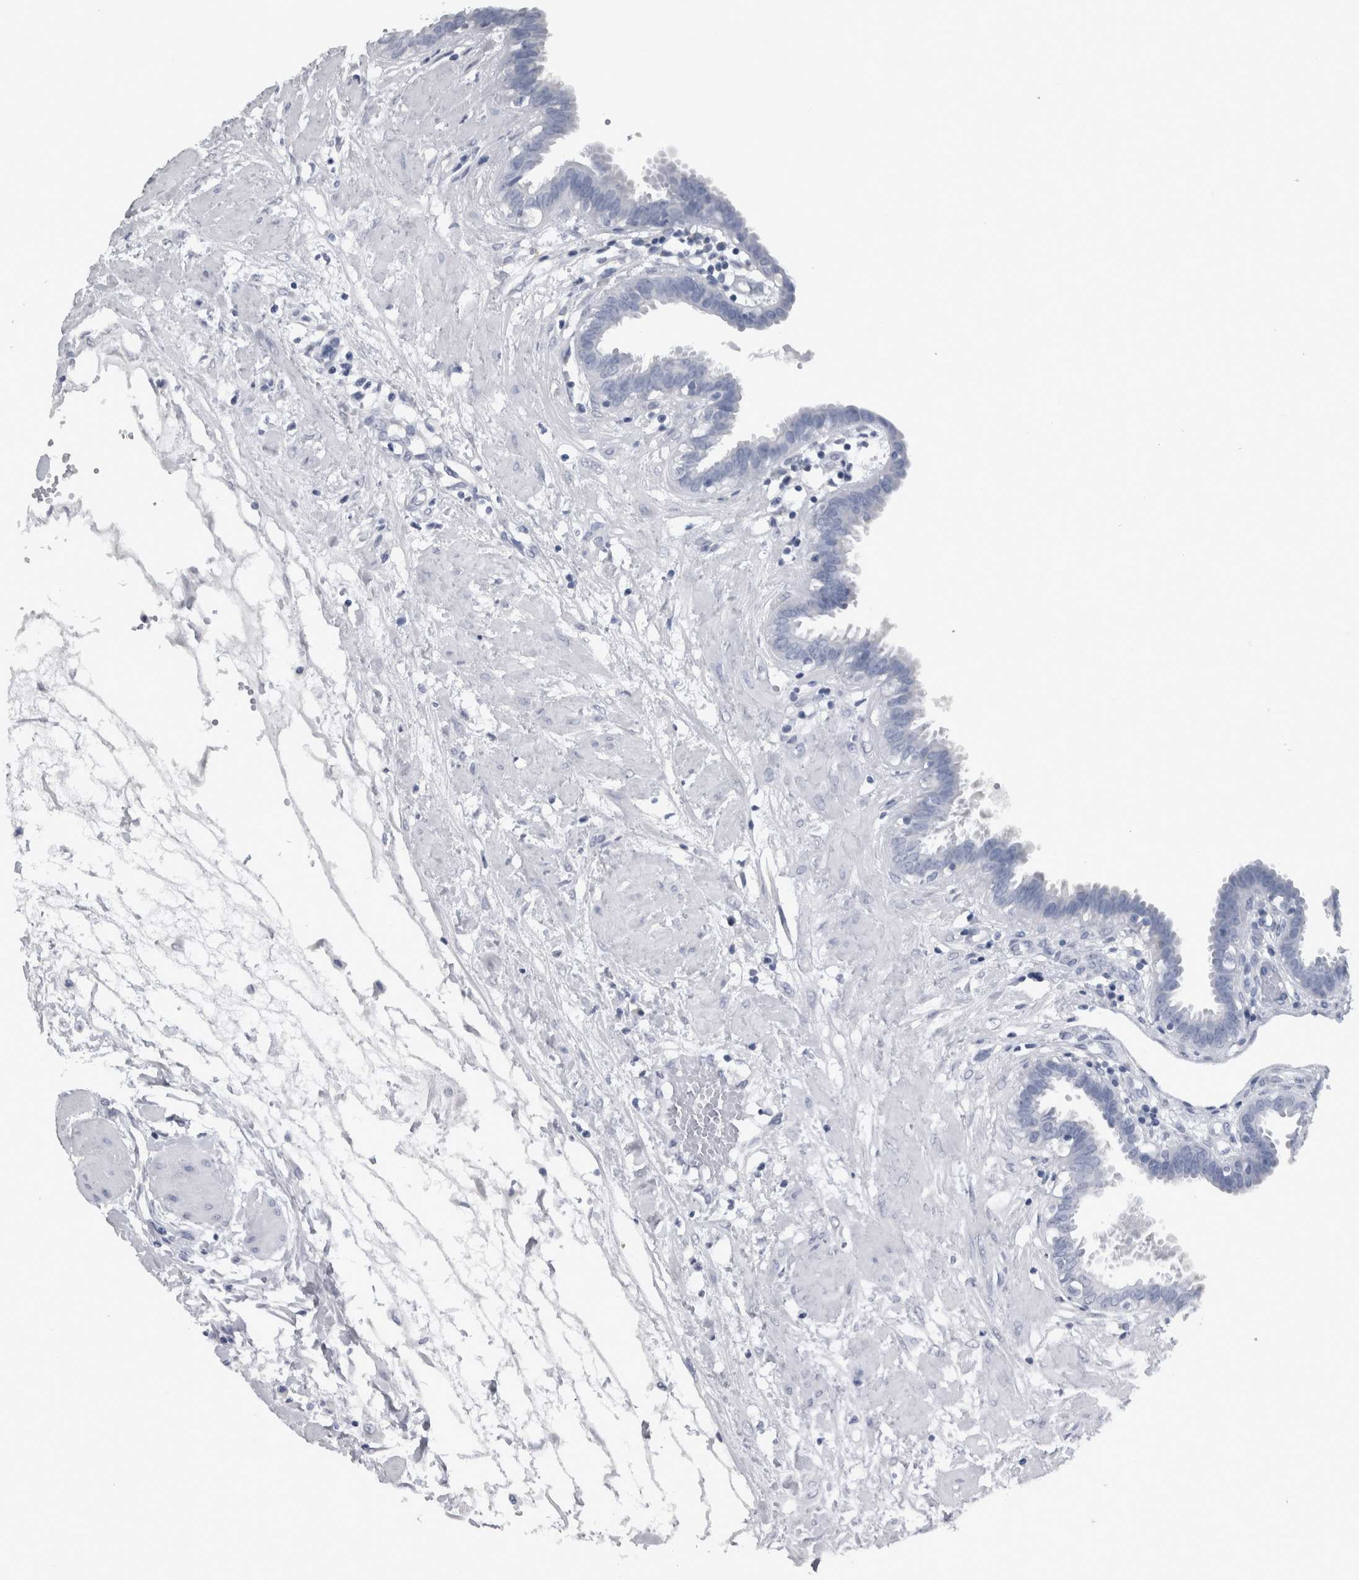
{"staining": {"intensity": "negative", "quantity": "none", "location": "none"}, "tissue": "fallopian tube", "cell_type": "Glandular cells", "image_type": "normal", "snomed": [{"axis": "morphology", "description": "Normal tissue, NOS"}, {"axis": "topography", "description": "Fallopian tube"}, {"axis": "topography", "description": "Placenta"}], "caption": "Histopathology image shows no significant protein expression in glandular cells of benign fallopian tube.", "gene": "CDH17", "patient": {"sex": "female", "age": 32}}